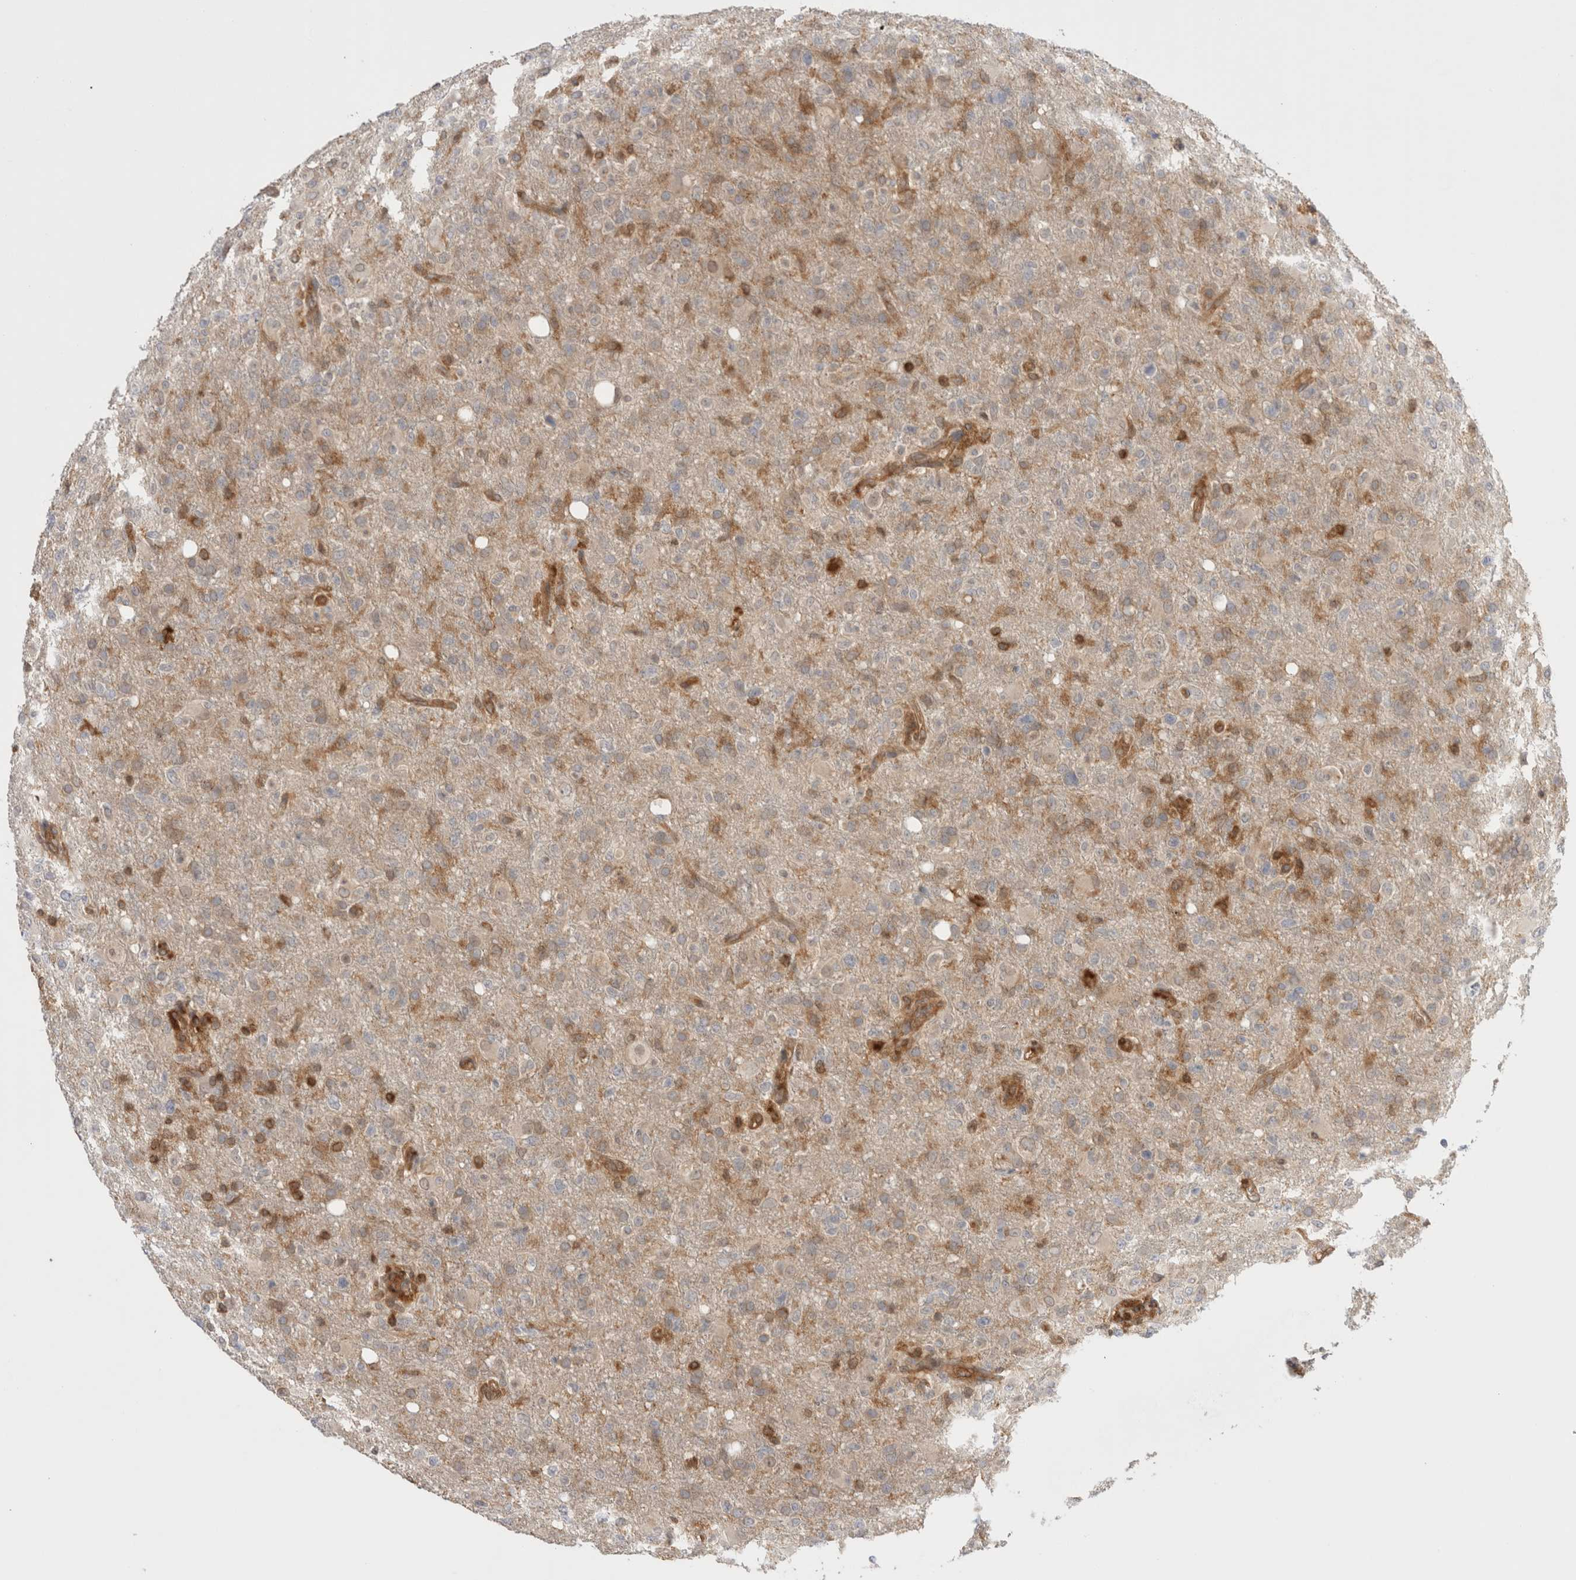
{"staining": {"intensity": "negative", "quantity": "none", "location": "none"}, "tissue": "glioma", "cell_type": "Tumor cells", "image_type": "cancer", "snomed": [{"axis": "morphology", "description": "Glioma, malignant, High grade"}, {"axis": "topography", "description": "Brain"}], "caption": "Human high-grade glioma (malignant) stained for a protein using IHC demonstrates no expression in tumor cells.", "gene": "NFKB1", "patient": {"sex": "female", "age": 57}}